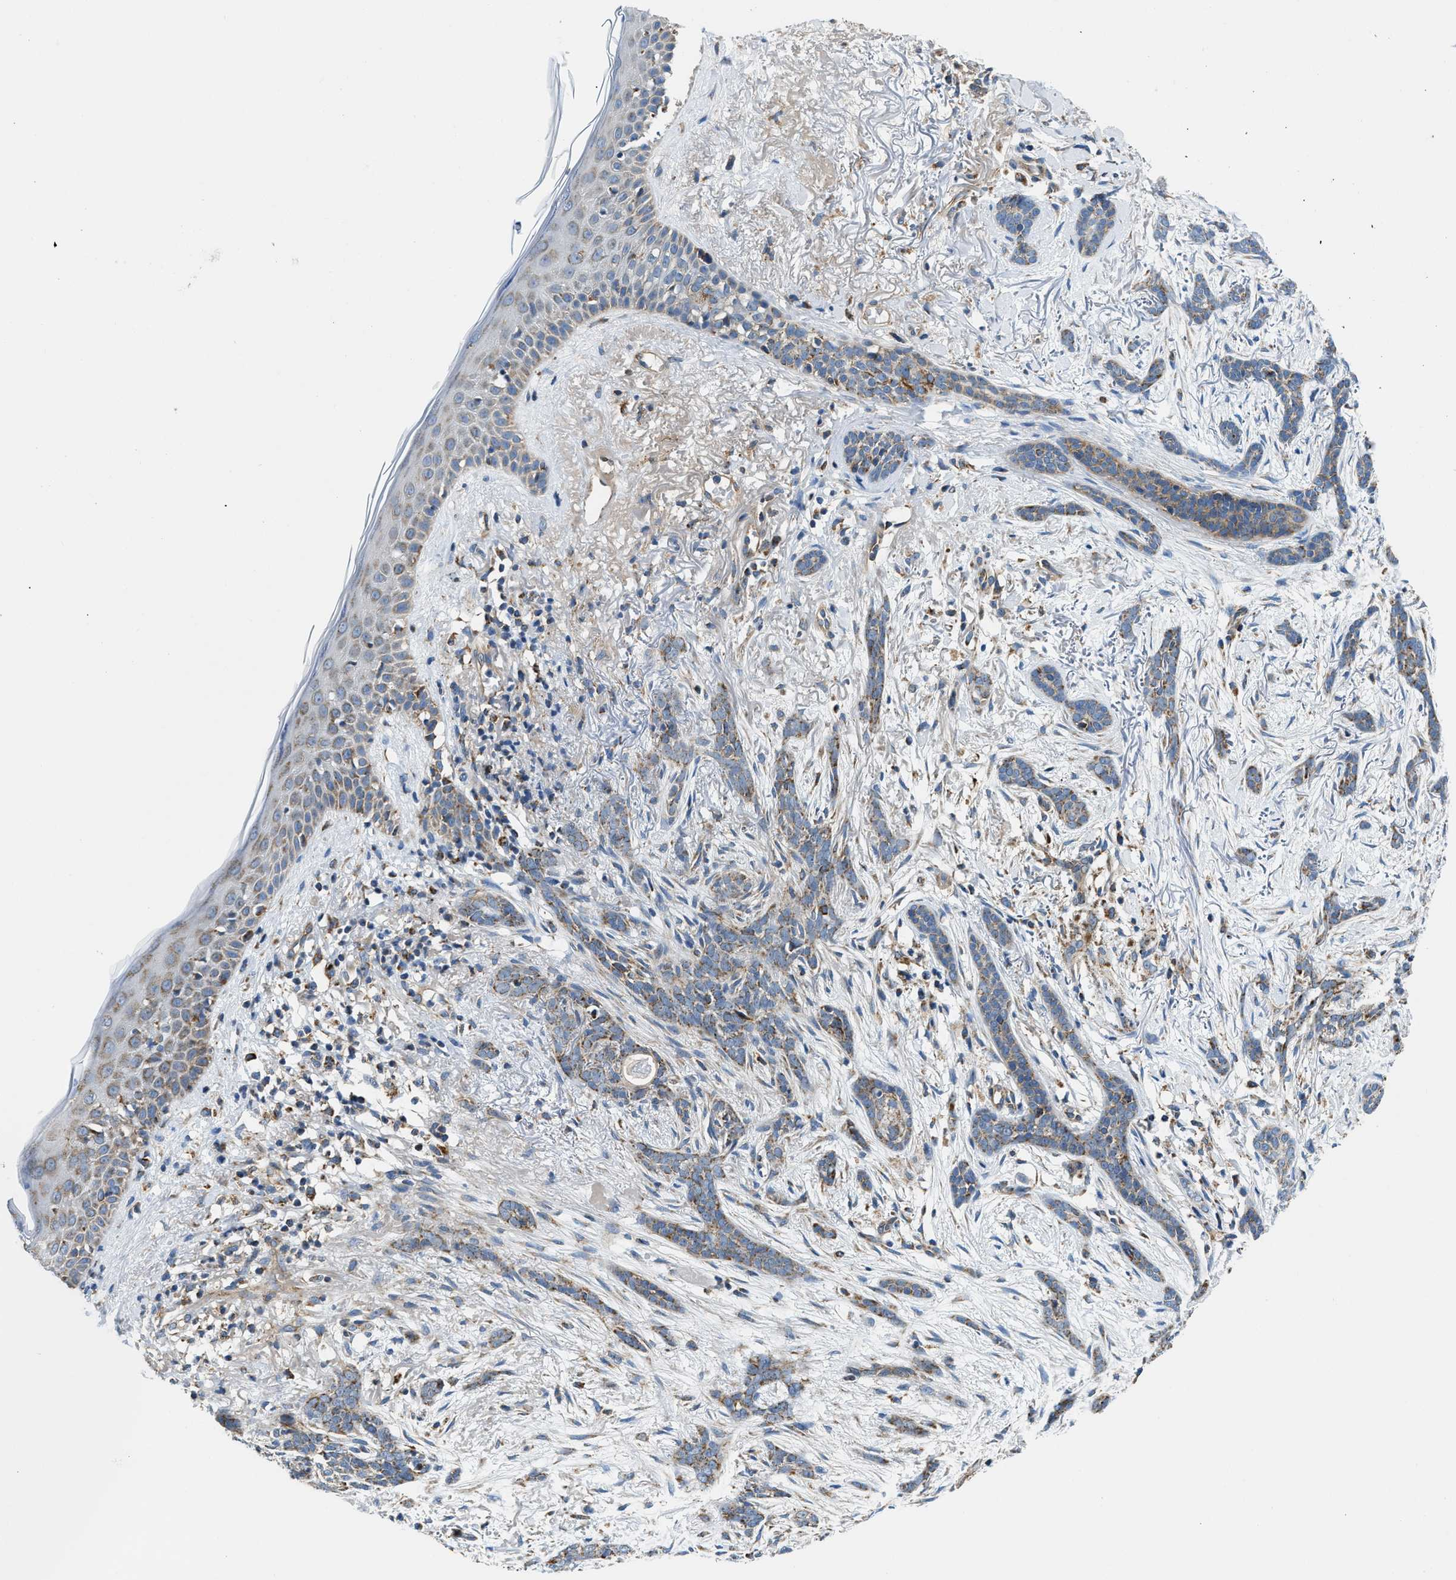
{"staining": {"intensity": "moderate", "quantity": ">75%", "location": "cytoplasmic/membranous"}, "tissue": "skin cancer", "cell_type": "Tumor cells", "image_type": "cancer", "snomed": [{"axis": "morphology", "description": "Basal cell carcinoma"}, {"axis": "morphology", "description": "Adnexal tumor, benign"}, {"axis": "topography", "description": "Skin"}], "caption": "Immunohistochemical staining of human skin cancer (basal cell carcinoma) exhibits medium levels of moderate cytoplasmic/membranous protein staining in approximately >75% of tumor cells. The protein is shown in brown color, while the nuclei are stained blue.", "gene": "STK33", "patient": {"sex": "female", "age": 42}}